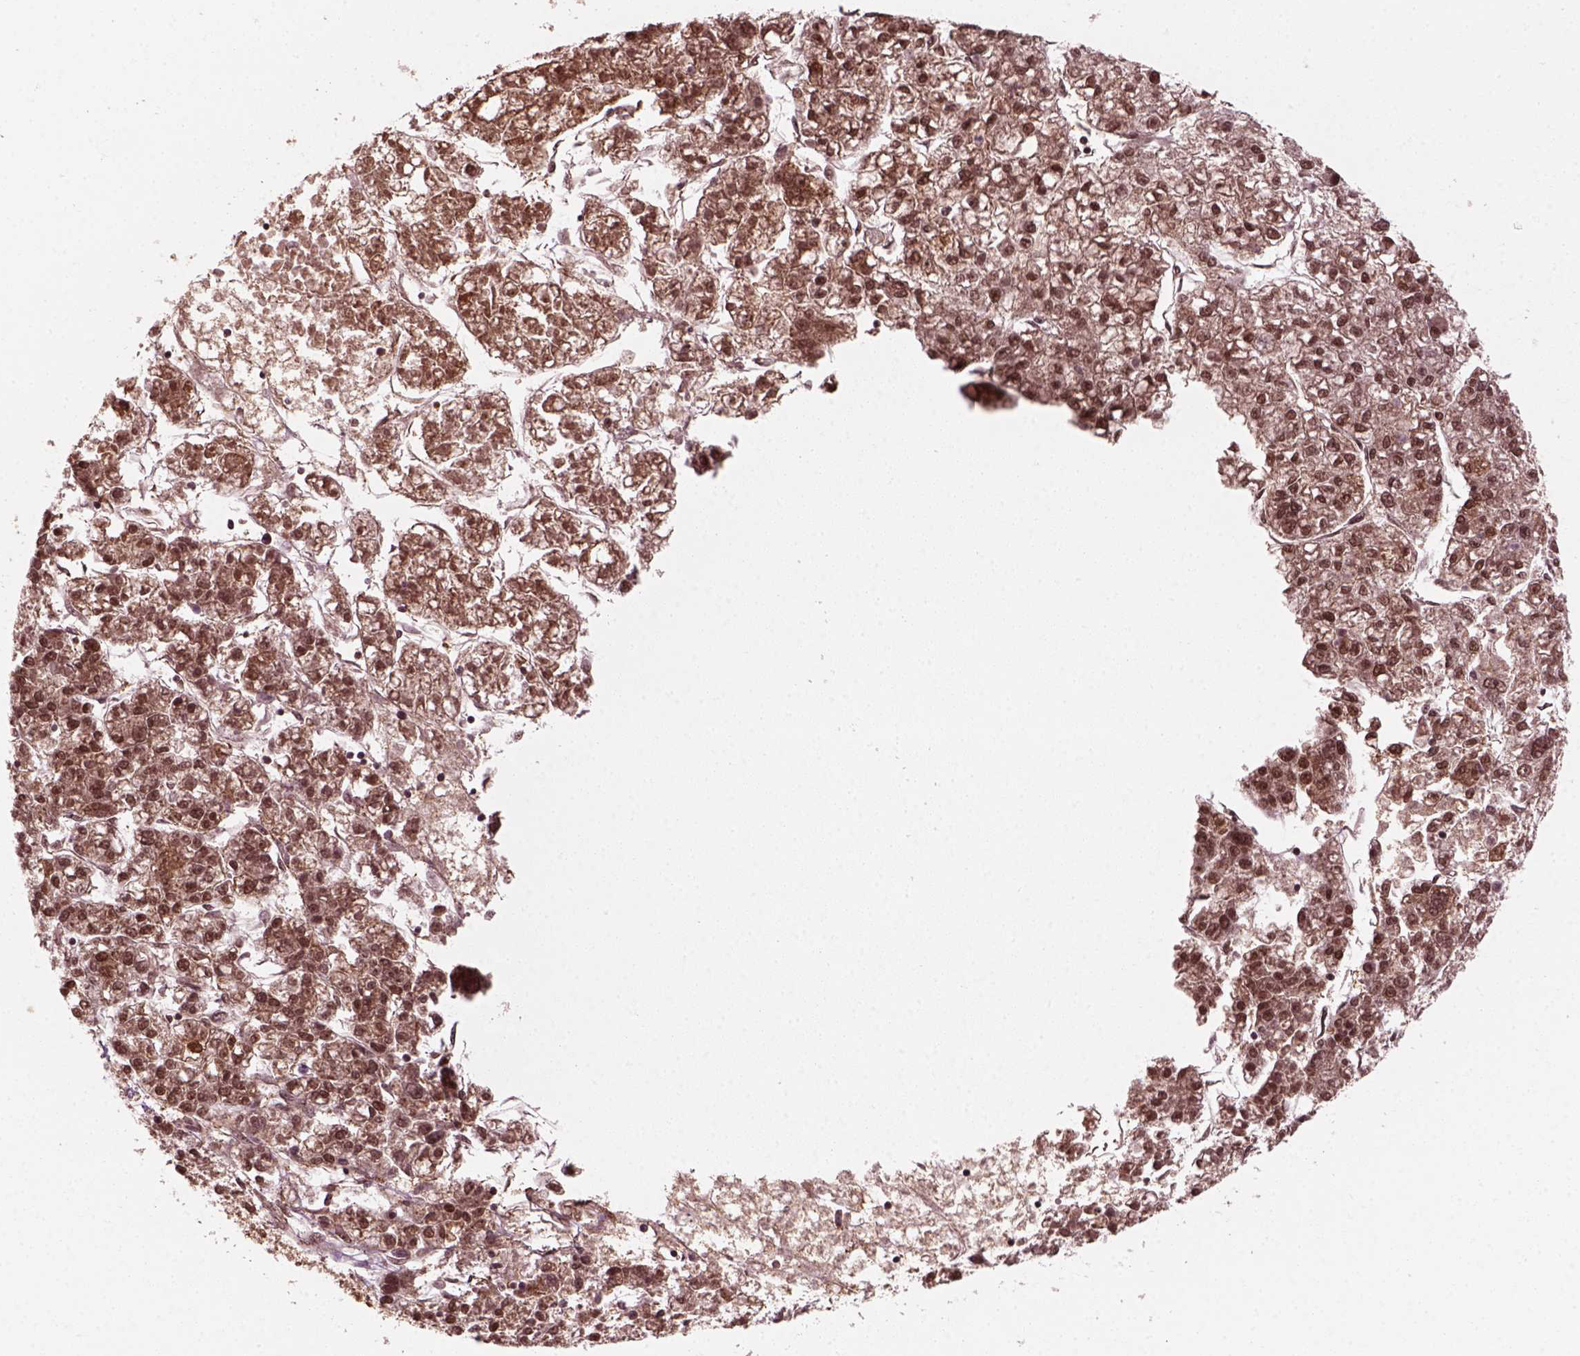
{"staining": {"intensity": "moderate", "quantity": ">75%", "location": "cytoplasmic/membranous,nuclear"}, "tissue": "liver cancer", "cell_type": "Tumor cells", "image_type": "cancer", "snomed": [{"axis": "morphology", "description": "Carcinoma, Hepatocellular, NOS"}, {"axis": "topography", "description": "Liver"}], "caption": "The histopathology image demonstrates immunohistochemical staining of liver hepatocellular carcinoma. There is moderate cytoplasmic/membranous and nuclear staining is seen in about >75% of tumor cells. (brown staining indicates protein expression, while blue staining denotes nuclei).", "gene": "NUDT9", "patient": {"sex": "male", "age": 56}}